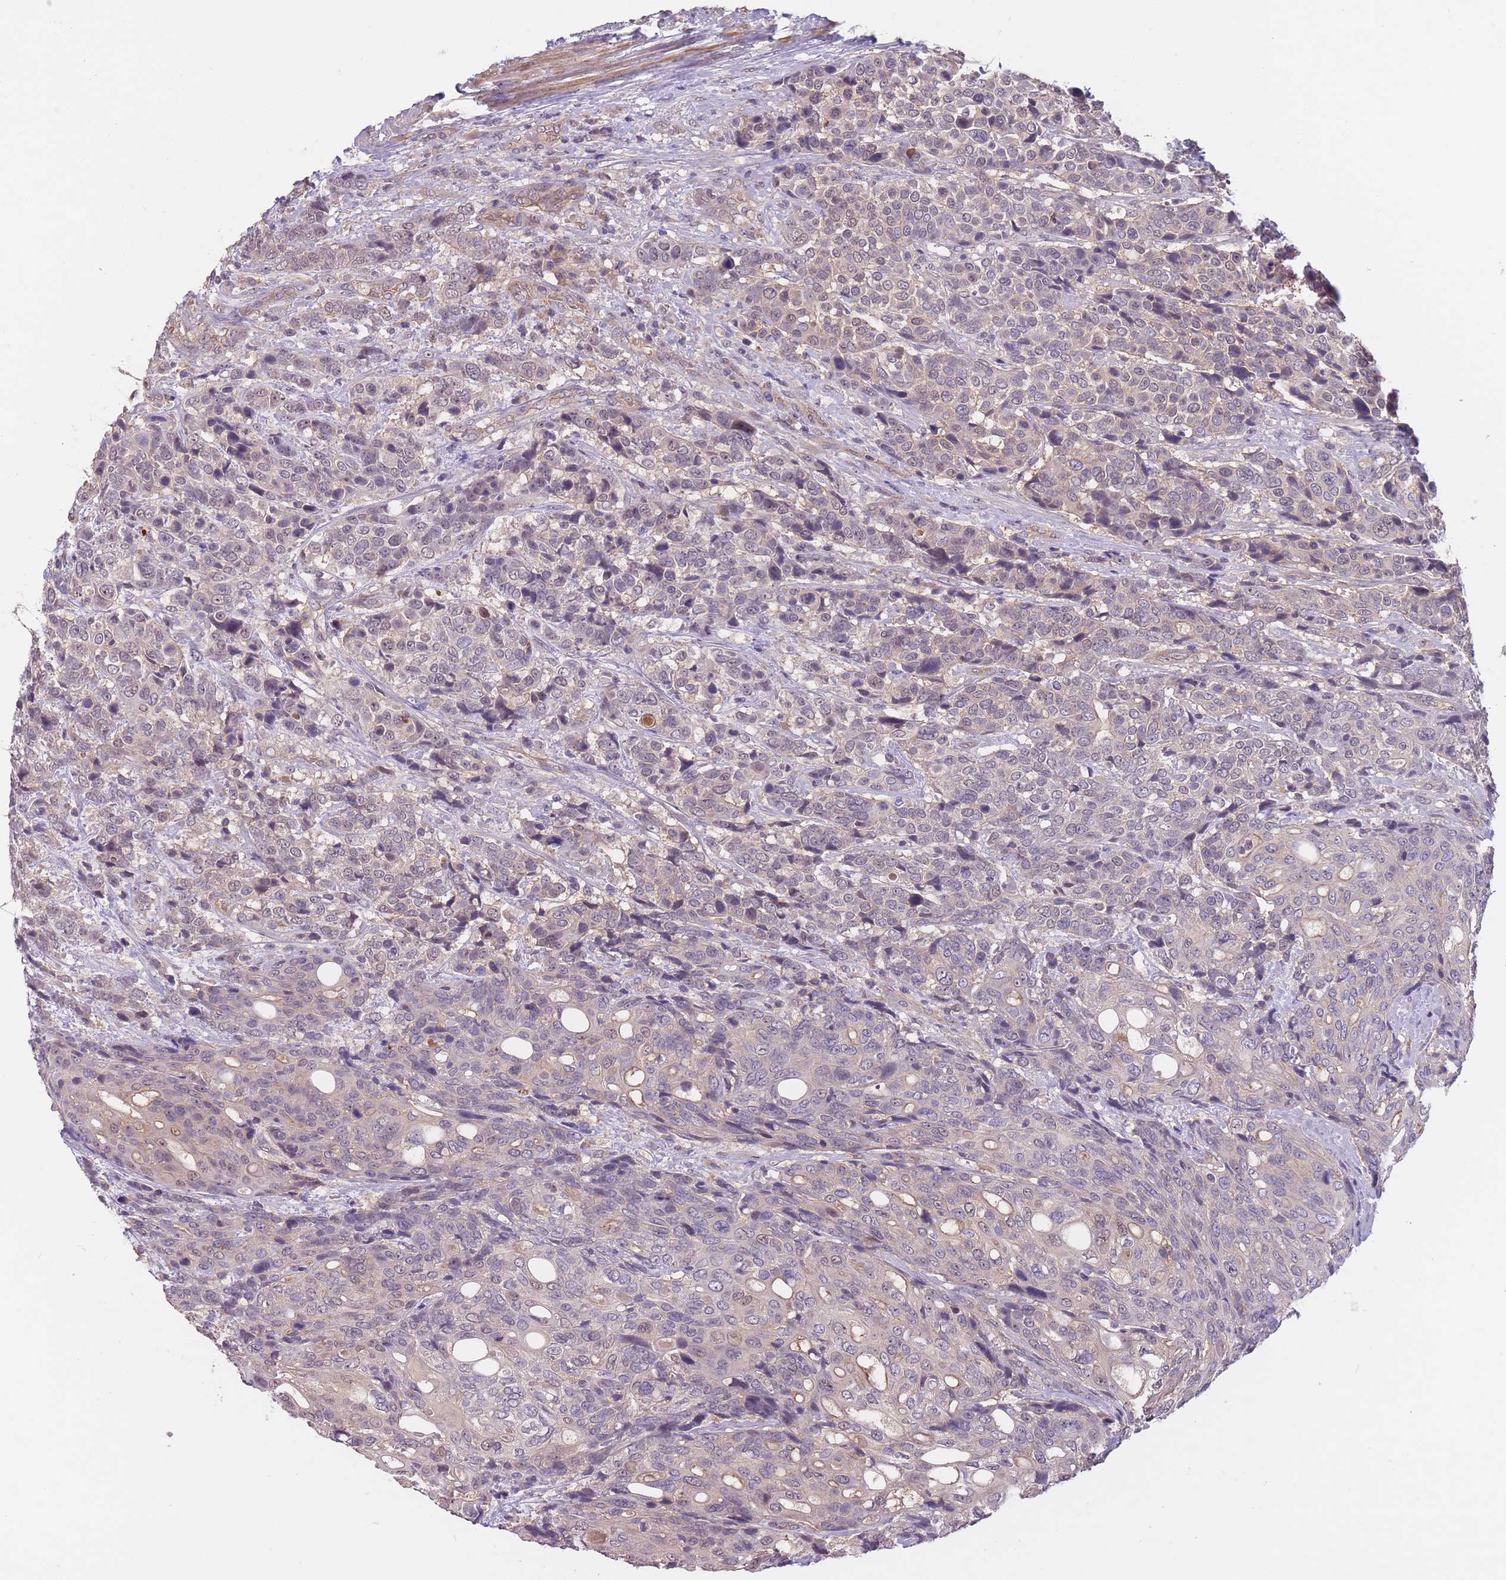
{"staining": {"intensity": "weak", "quantity": "<25%", "location": "cytoplasmic/membranous,nuclear"}, "tissue": "urothelial cancer", "cell_type": "Tumor cells", "image_type": "cancer", "snomed": [{"axis": "morphology", "description": "Urothelial carcinoma, High grade"}, {"axis": "topography", "description": "Urinary bladder"}], "caption": "The immunohistochemistry (IHC) histopathology image has no significant positivity in tumor cells of urothelial carcinoma (high-grade) tissue.", "gene": "KIAA1755", "patient": {"sex": "female", "age": 70}}